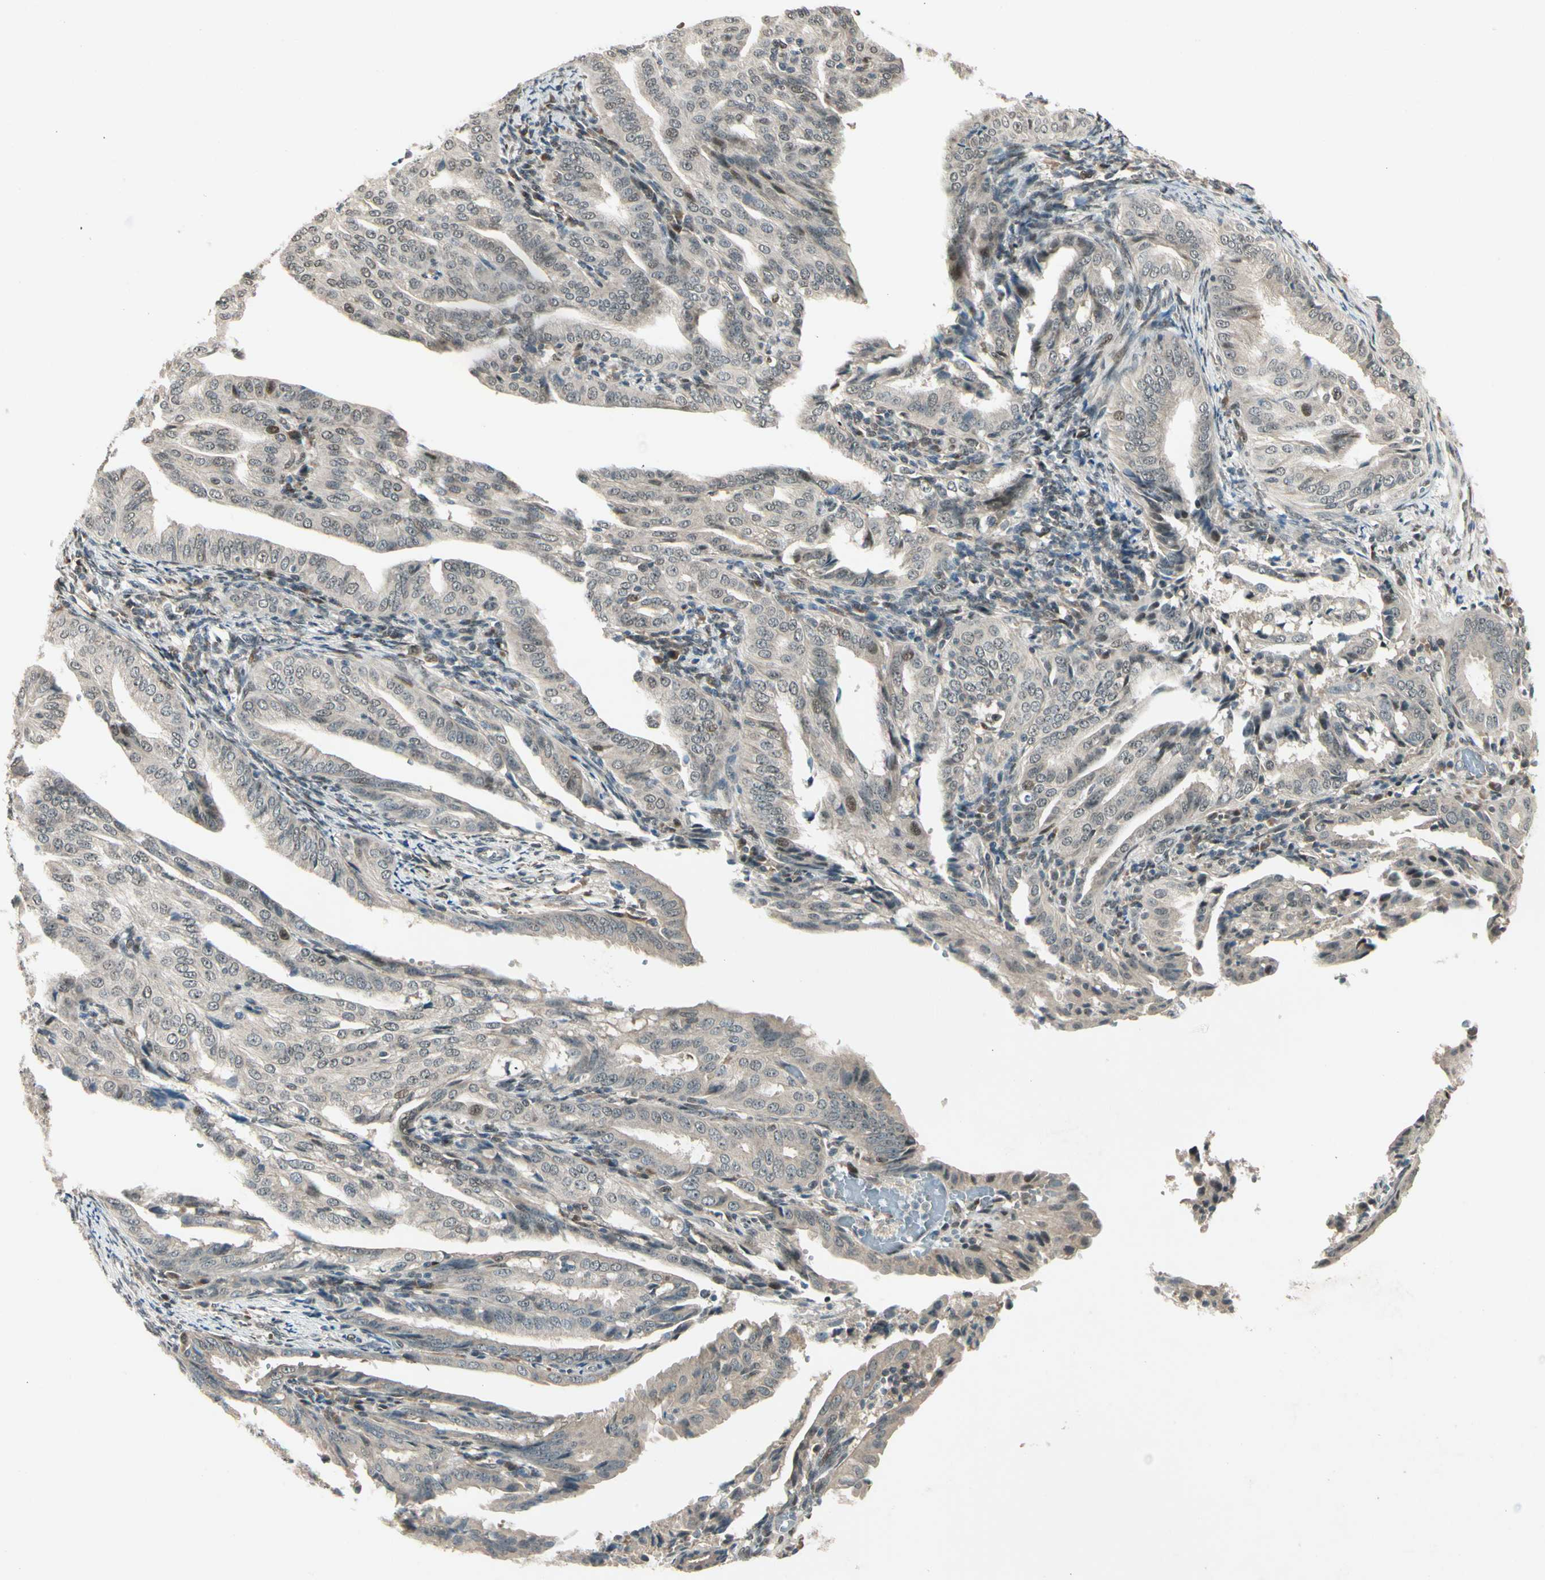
{"staining": {"intensity": "weak", "quantity": ">75%", "location": "cytoplasmic/membranous"}, "tissue": "endometrial cancer", "cell_type": "Tumor cells", "image_type": "cancer", "snomed": [{"axis": "morphology", "description": "Adenocarcinoma, NOS"}, {"axis": "topography", "description": "Endometrium"}], "caption": "Tumor cells reveal weak cytoplasmic/membranous expression in about >75% of cells in endometrial cancer (adenocarcinoma). (brown staining indicates protein expression, while blue staining denotes nuclei).", "gene": "GTF3A", "patient": {"sex": "female", "age": 58}}